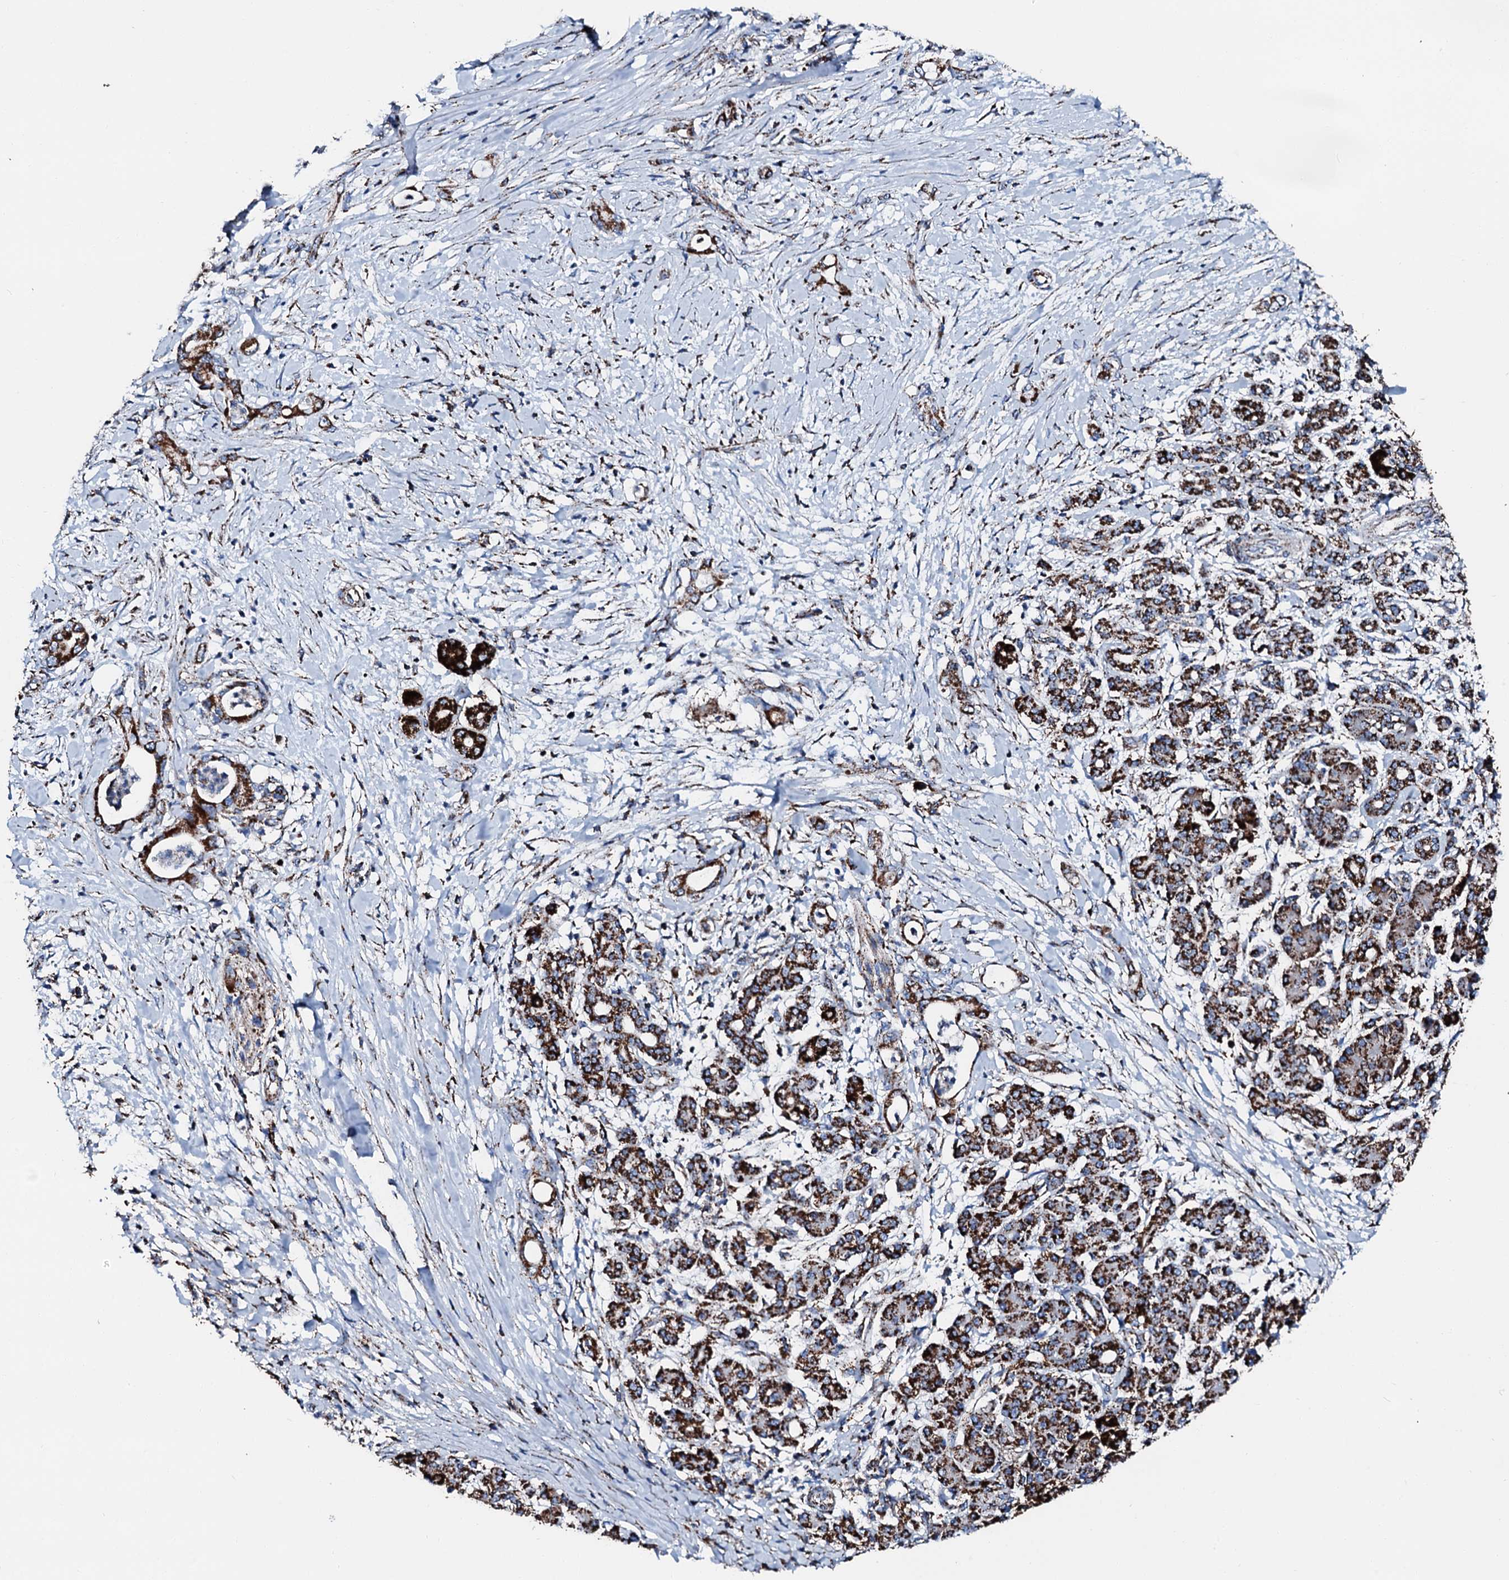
{"staining": {"intensity": "strong", "quantity": ">75%", "location": "cytoplasmic/membranous"}, "tissue": "pancreatic cancer", "cell_type": "Tumor cells", "image_type": "cancer", "snomed": [{"axis": "morphology", "description": "Adenocarcinoma, NOS"}, {"axis": "topography", "description": "Pancreas"}], "caption": "This photomicrograph shows immunohistochemistry (IHC) staining of human pancreatic cancer (adenocarcinoma), with high strong cytoplasmic/membranous positivity in about >75% of tumor cells.", "gene": "HADH", "patient": {"sex": "female", "age": 55}}